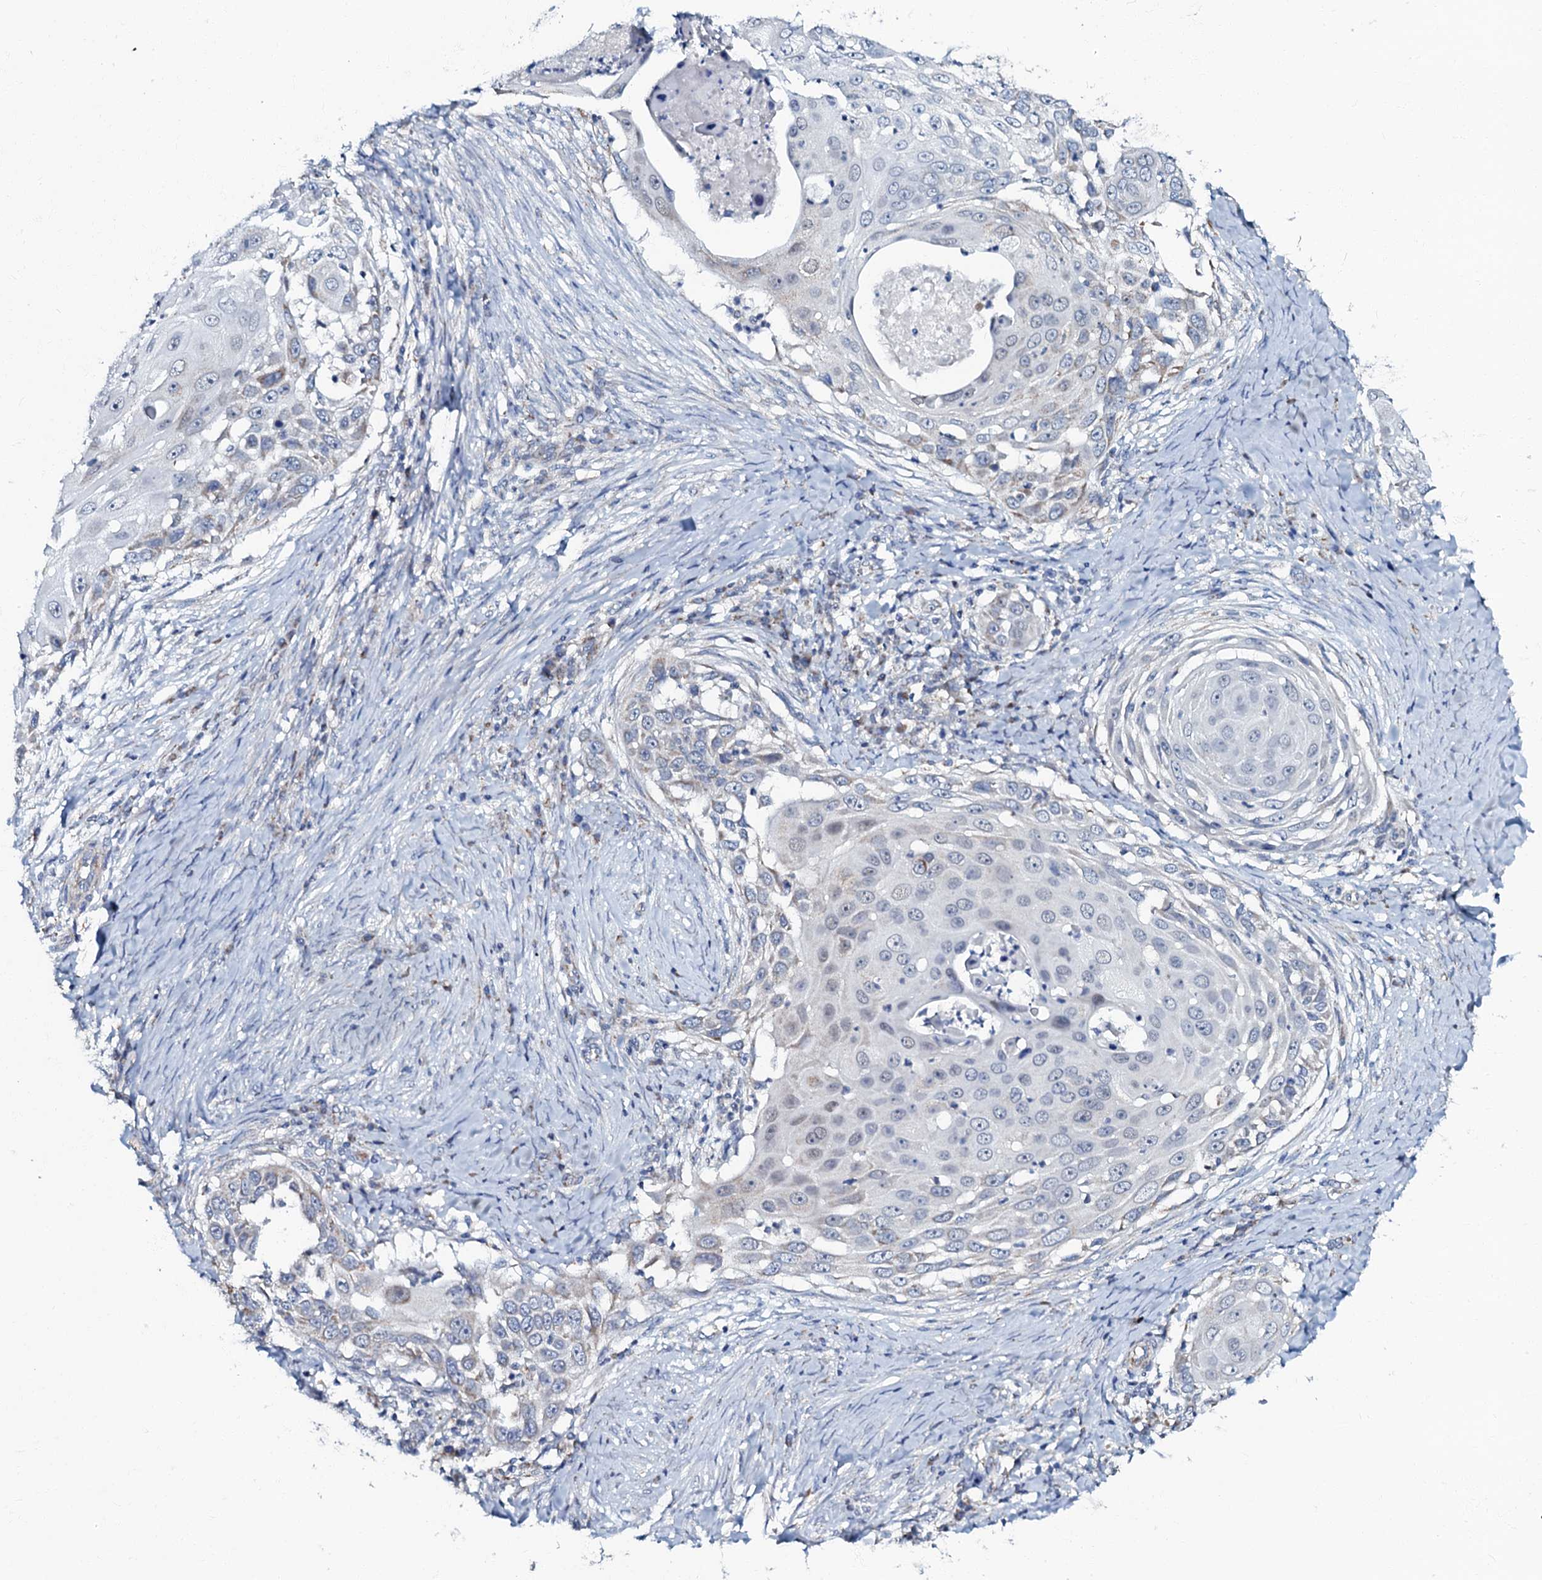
{"staining": {"intensity": "negative", "quantity": "none", "location": "none"}, "tissue": "skin cancer", "cell_type": "Tumor cells", "image_type": "cancer", "snomed": [{"axis": "morphology", "description": "Squamous cell carcinoma, NOS"}, {"axis": "topography", "description": "Skin"}], "caption": "Immunohistochemical staining of squamous cell carcinoma (skin) reveals no significant staining in tumor cells.", "gene": "MRPL51", "patient": {"sex": "female", "age": 44}}